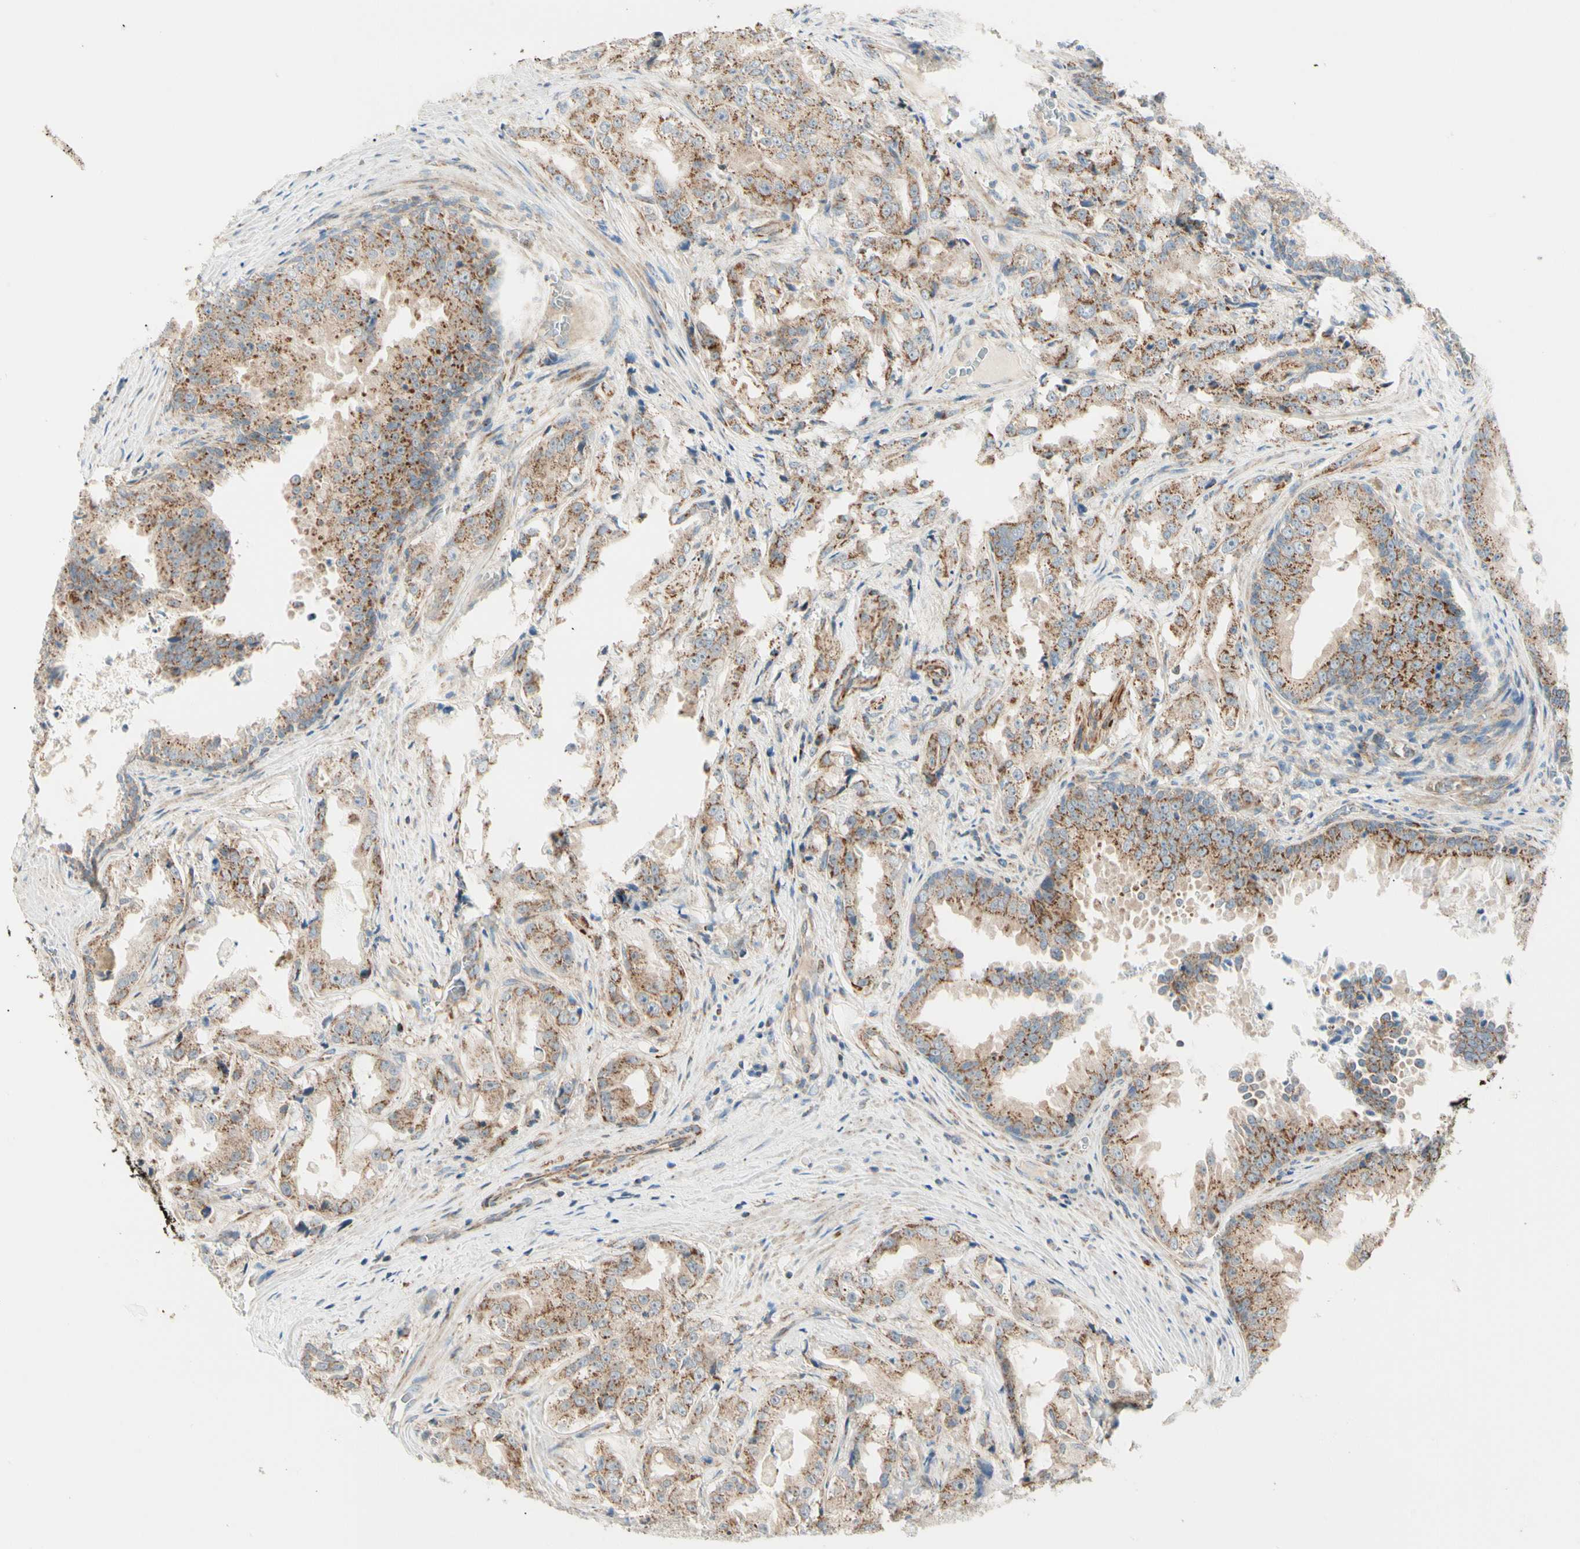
{"staining": {"intensity": "moderate", "quantity": ">75%", "location": "cytoplasmic/membranous"}, "tissue": "prostate cancer", "cell_type": "Tumor cells", "image_type": "cancer", "snomed": [{"axis": "morphology", "description": "Adenocarcinoma, High grade"}, {"axis": "topography", "description": "Prostate"}], "caption": "Prostate cancer (high-grade adenocarcinoma) tissue reveals moderate cytoplasmic/membranous expression in about >75% of tumor cells", "gene": "TBC1D10A", "patient": {"sex": "male", "age": 73}}